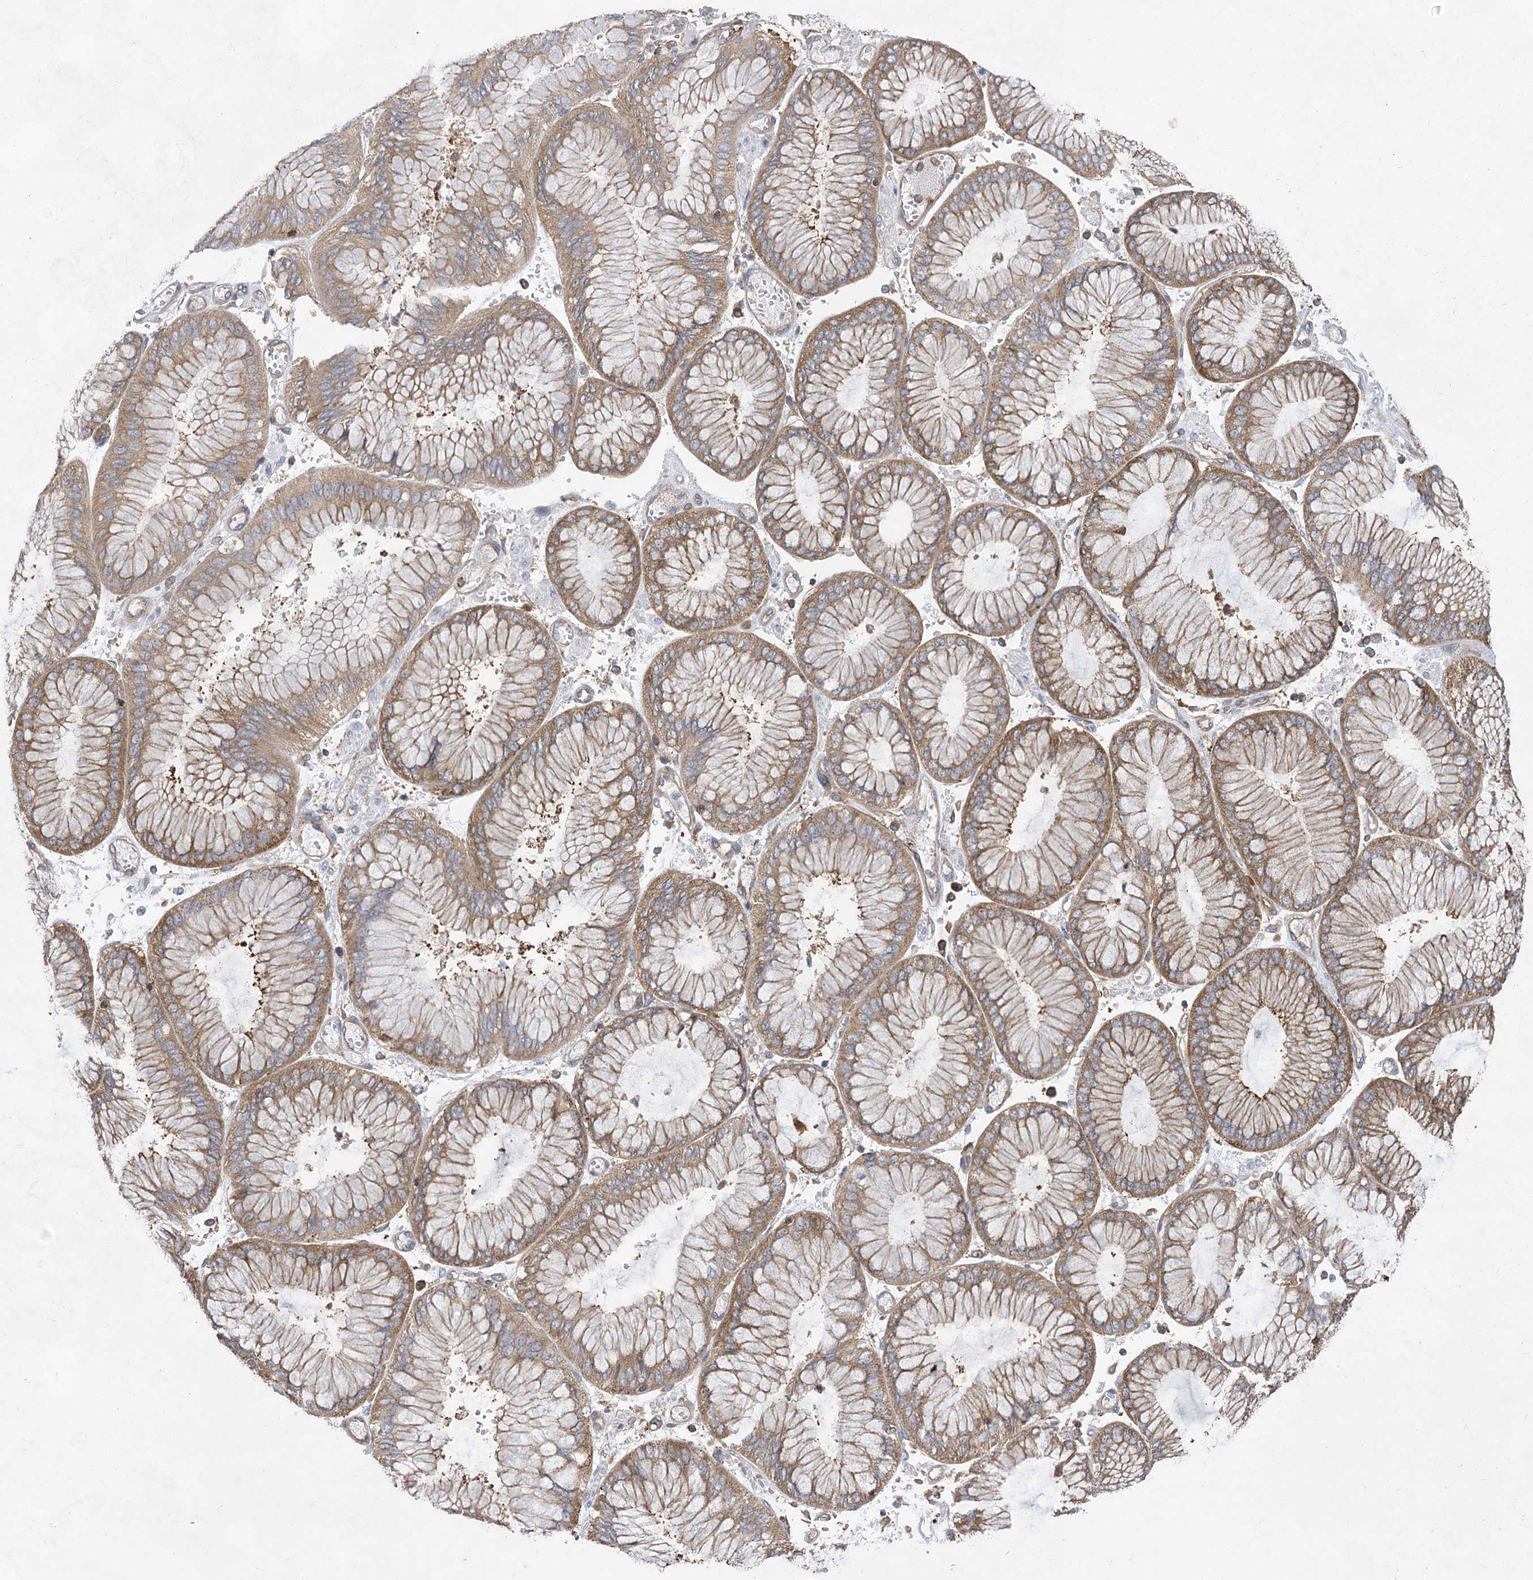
{"staining": {"intensity": "moderate", "quantity": ">75%", "location": "cytoplasmic/membranous"}, "tissue": "stomach cancer", "cell_type": "Tumor cells", "image_type": "cancer", "snomed": [{"axis": "morphology", "description": "Adenocarcinoma, NOS"}, {"axis": "topography", "description": "Stomach"}], "caption": "Moderate cytoplasmic/membranous positivity is seen in approximately >75% of tumor cells in stomach cancer.", "gene": "EIF3A", "patient": {"sex": "male", "age": 76}}